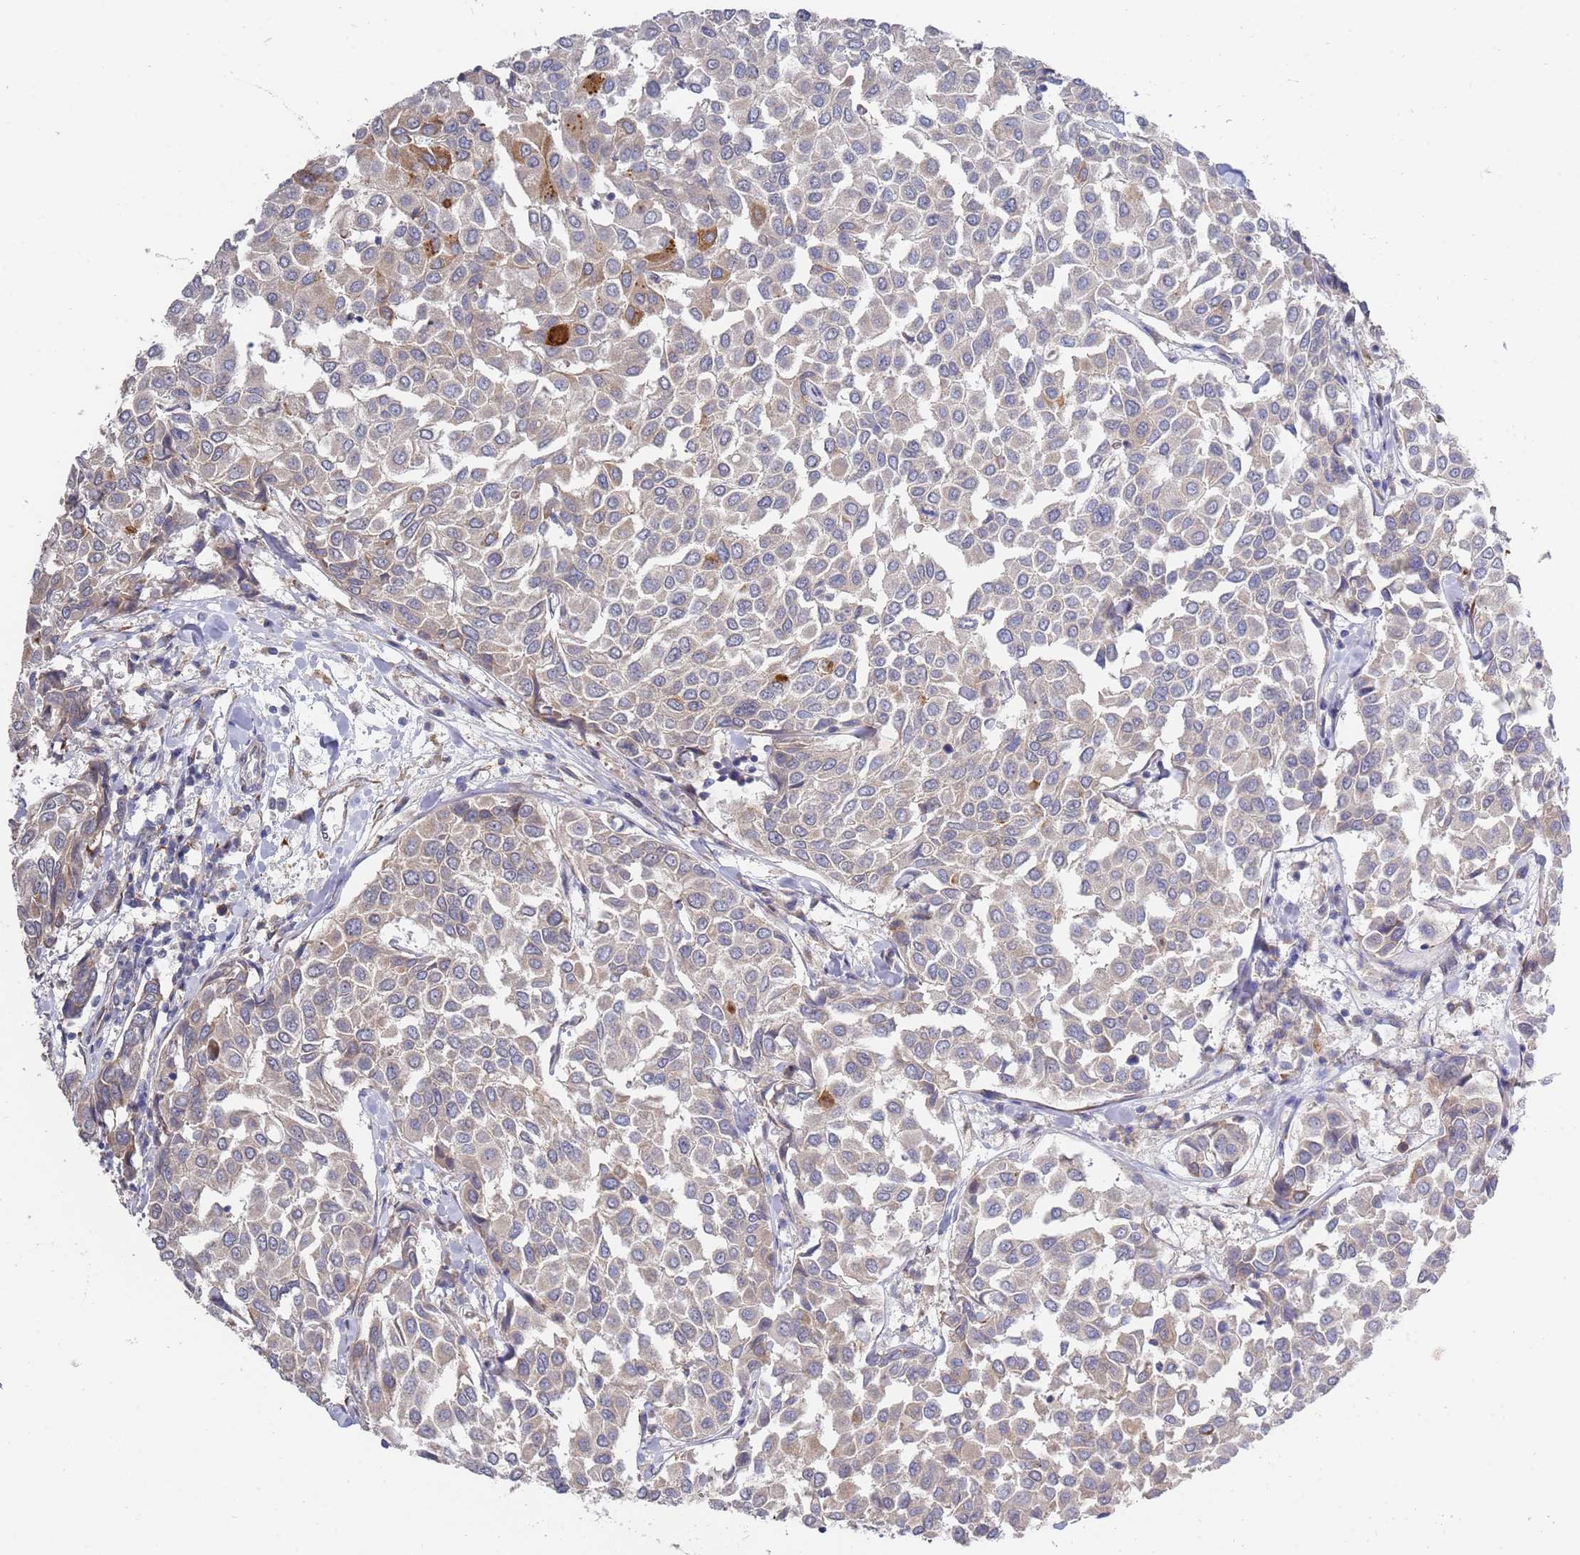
{"staining": {"intensity": "moderate", "quantity": "<25%", "location": "cytoplasmic/membranous"}, "tissue": "breast cancer", "cell_type": "Tumor cells", "image_type": "cancer", "snomed": [{"axis": "morphology", "description": "Duct carcinoma"}, {"axis": "topography", "description": "Breast"}], "caption": "Brown immunohistochemical staining in human breast intraductal carcinoma reveals moderate cytoplasmic/membranous staining in approximately <25% of tumor cells.", "gene": "VRK2", "patient": {"sex": "female", "age": 55}}